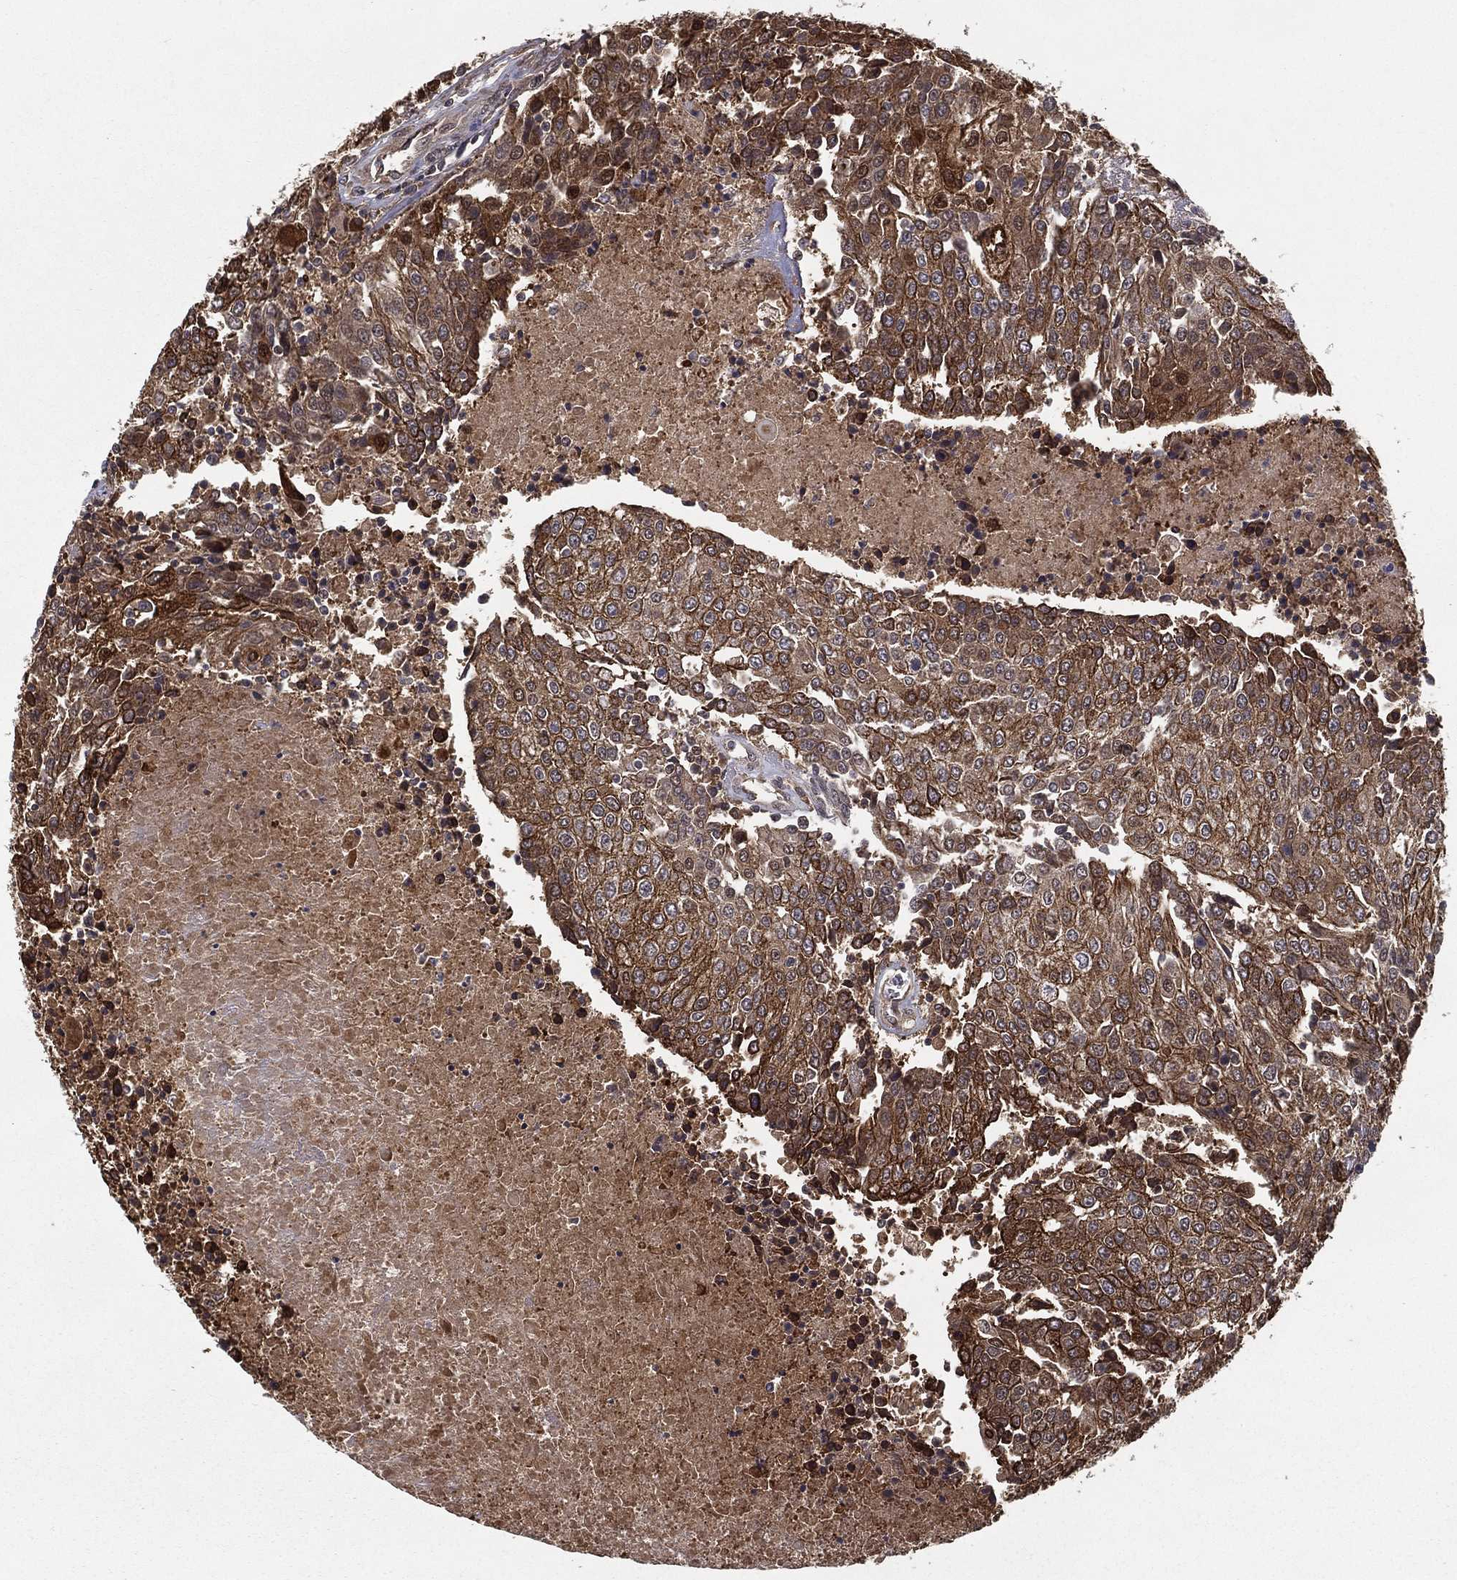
{"staining": {"intensity": "strong", "quantity": ">75%", "location": "cytoplasmic/membranous"}, "tissue": "urothelial cancer", "cell_type": "Tumor cells", "image_type": "cancer", "snomed": [{"axis": "morphology", "description": "Urothelial carcinoma, High grade"}, {"axis": "topography", "description": "Urinary bladder"}], "caption": "Urothelial cancer stained with a brown dye displays strong cytoplasmic/membranous positive positivity in approximately >75% of tumor cells.", "gene": "SLC6A6", "patient": {"sex": "female", "age": 85}}